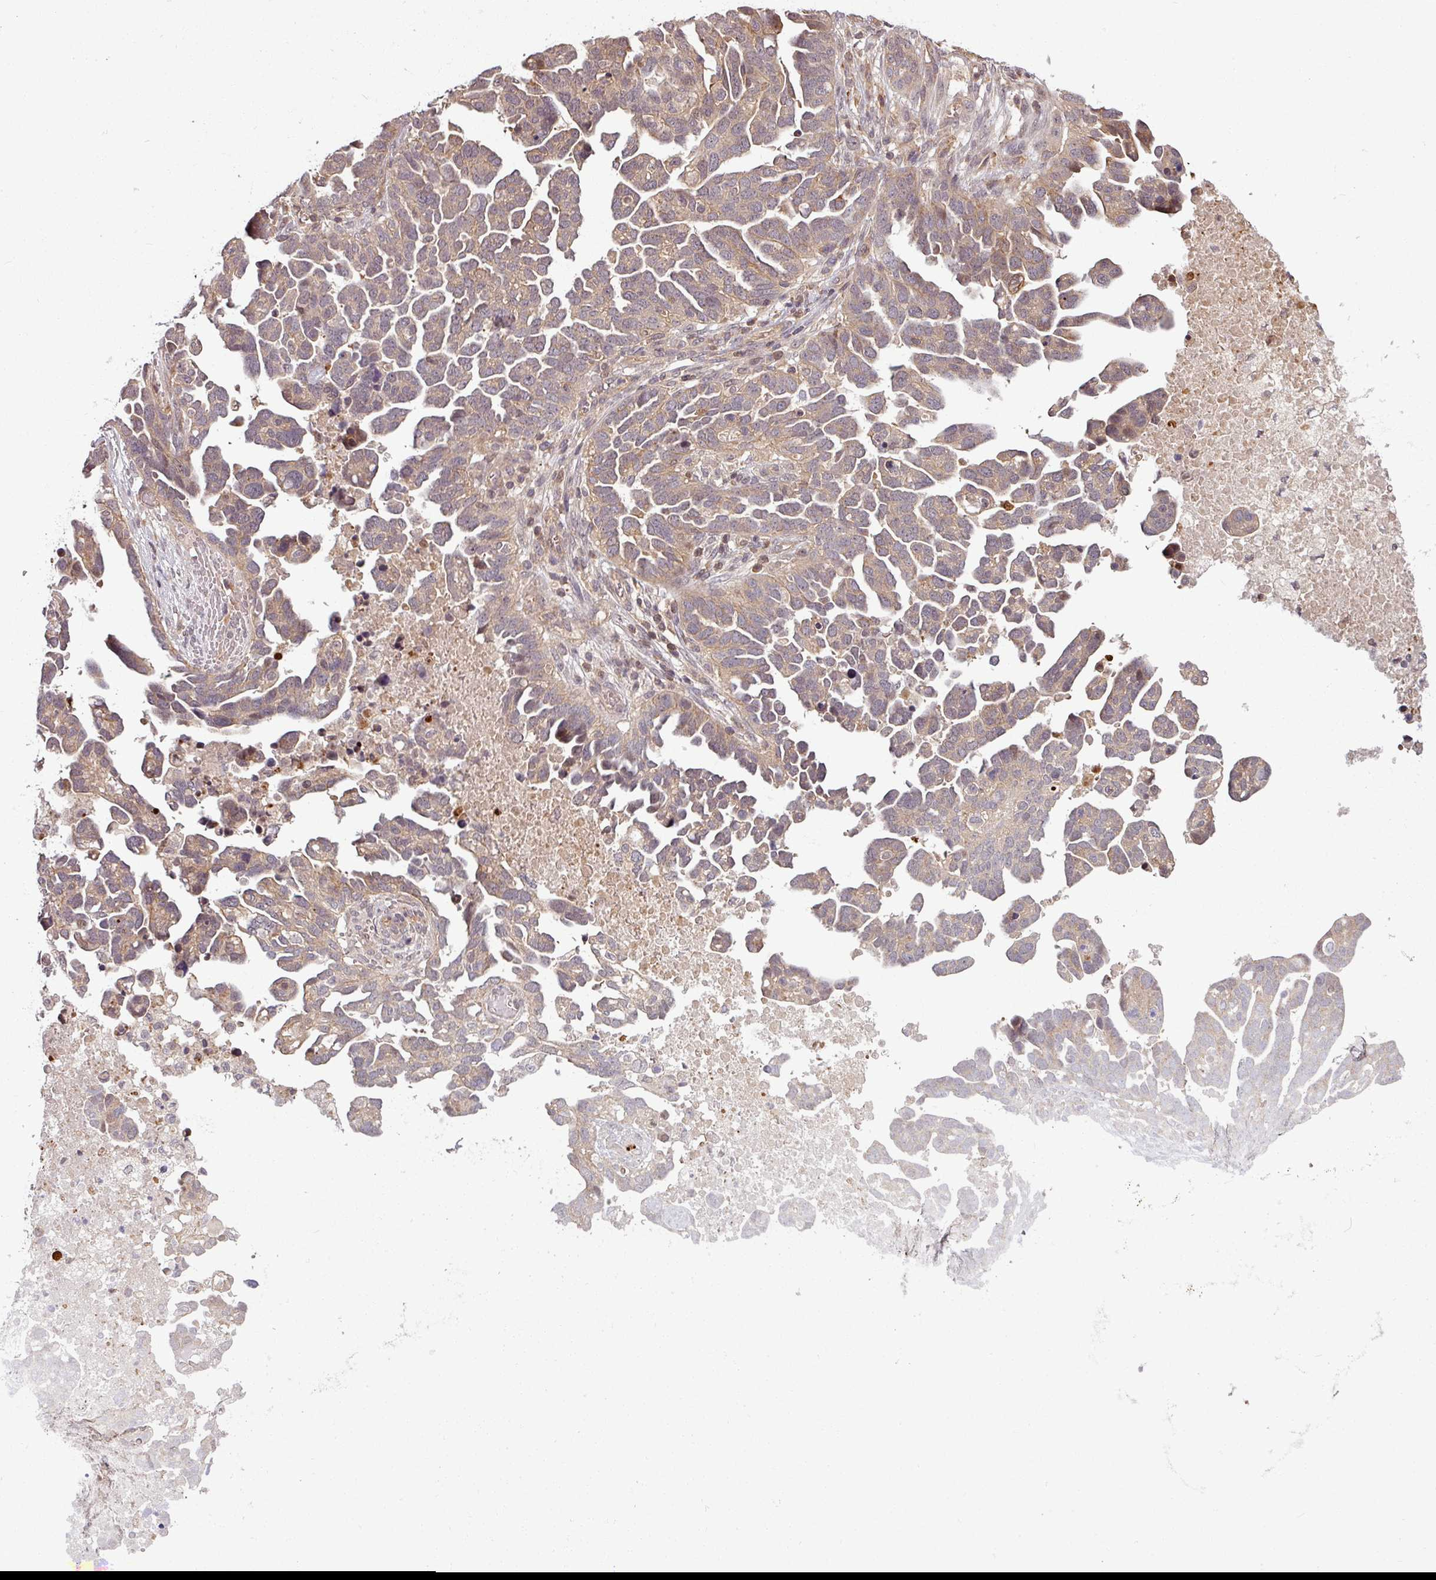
{"staining": {"intensity": "weak", "quantity": ">75%", "location": "cytoplasmic/membranous"}, "tissue": "ovarian cancer", "cell_type": "Tumor cells", "image_type": "cancer", "snomed": [{"axis": "morphology", "description": "Cystadenocarcinoma, serous, NOS"}, {"axis": "topography", "description": "Ovary"}], "caption": "Immunohistochemistry staining of serous cystadenocarcinoma (ovarian), which displays low levels of weak cytoplasmic/membranous staining in approximately >75% of tumor cells indicating weak cytoplasmic/membranous protein staining. The staining was performed using DAB (brown) for protein detection and nuclei were counterstained in hematoxylin (blue).", "gene": "TUSC3", "patient": {"sex": "female", "age": 54}}